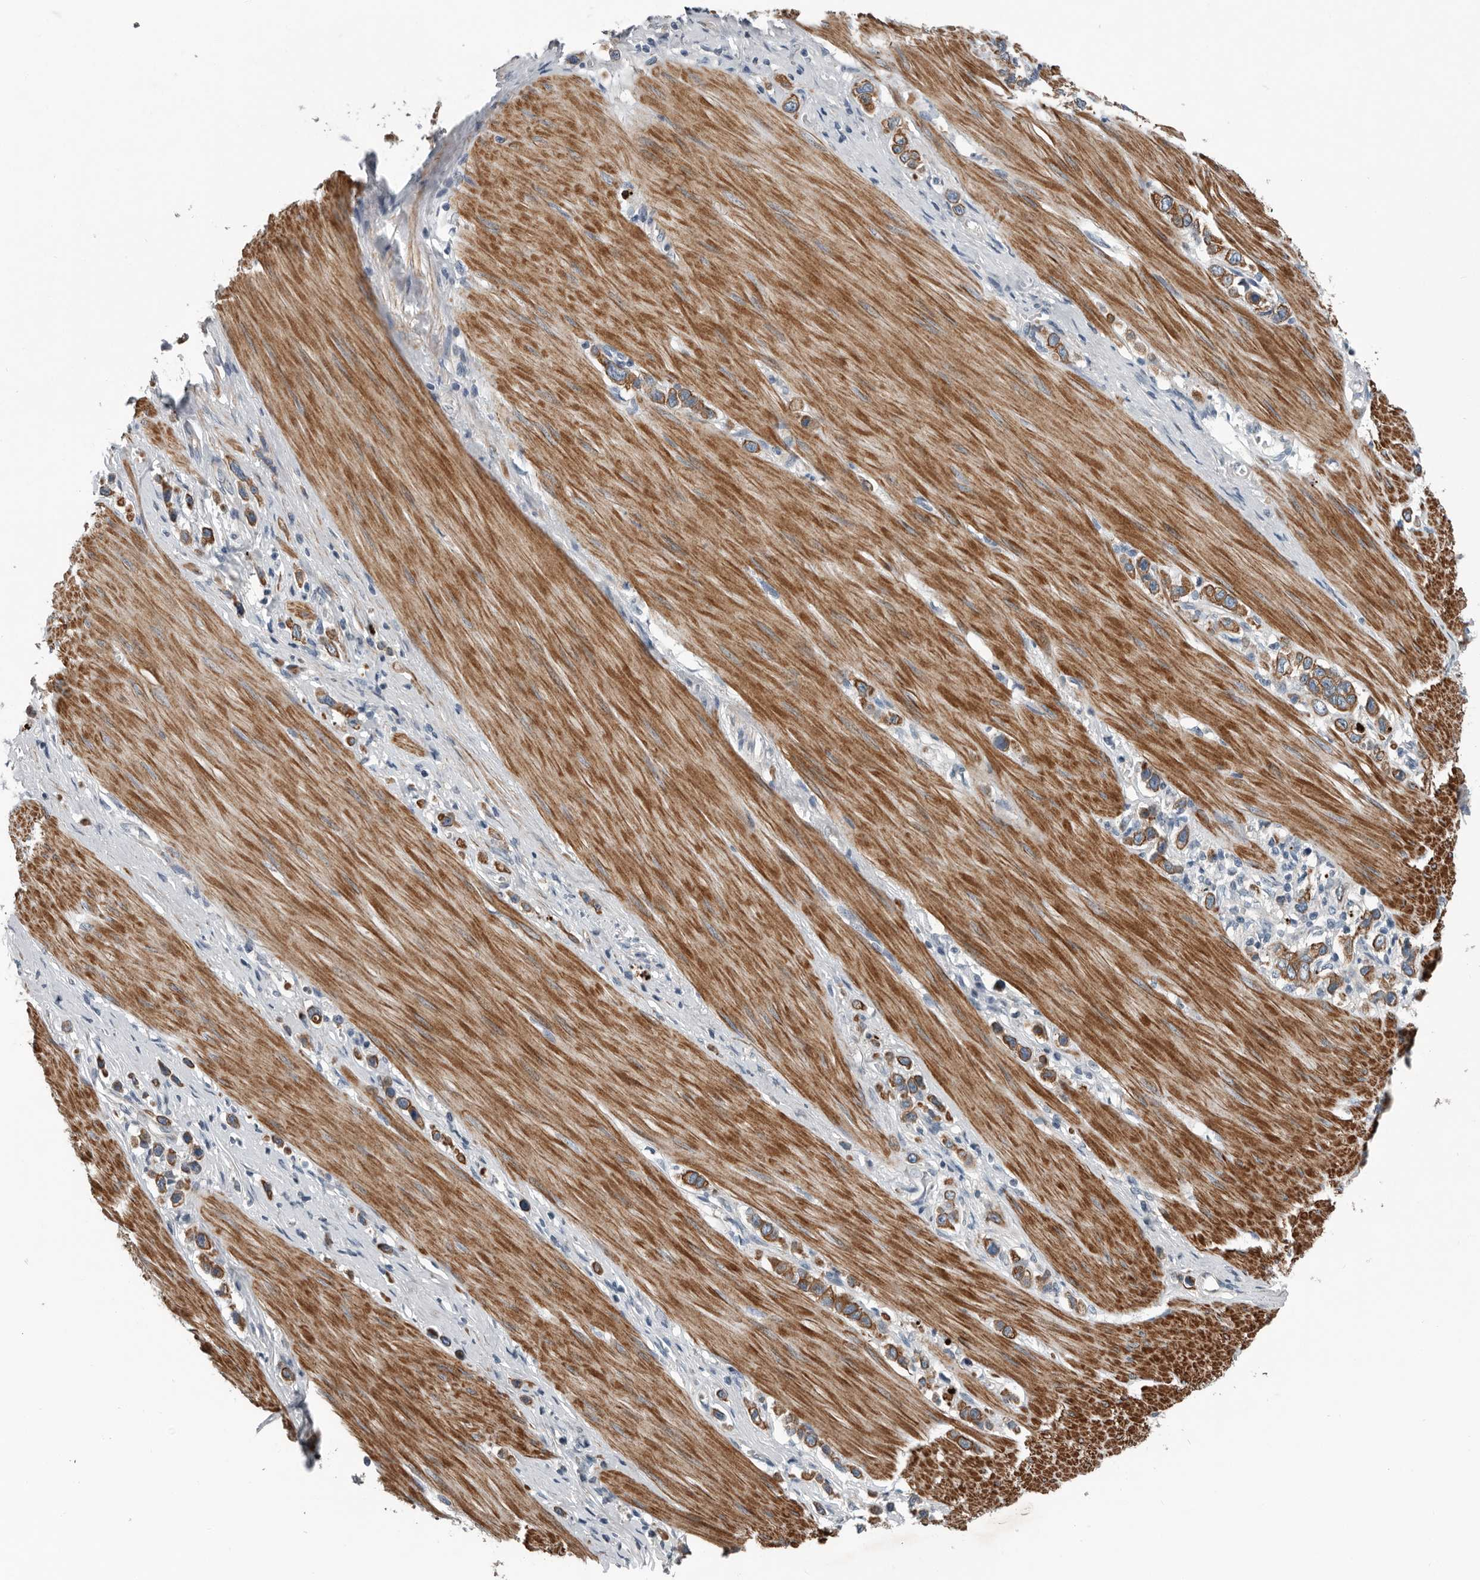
{"staining": {"intensity": "moderate", "quantity": ">75%", "location": "cytoplasmic/membranous"}, "tissue": "stomach cancer", "cell_type": "Tumor cells", "image_type": "cancer", "snomed": [{"axis": "morphology", "description": "Adenocarcinoma, NOS"}, {"axis": "topography", "description": "Stomach"}], "caption": "A histopathology image showing moderate cytoplasmic/membranous expression in approximately >75% of tumor cells in stomach adenocarcinoma, as visualized by brown immunohistochemical staining.", "gene": "DPY19L4", "patient": {"sex": "female", "age": 65}}